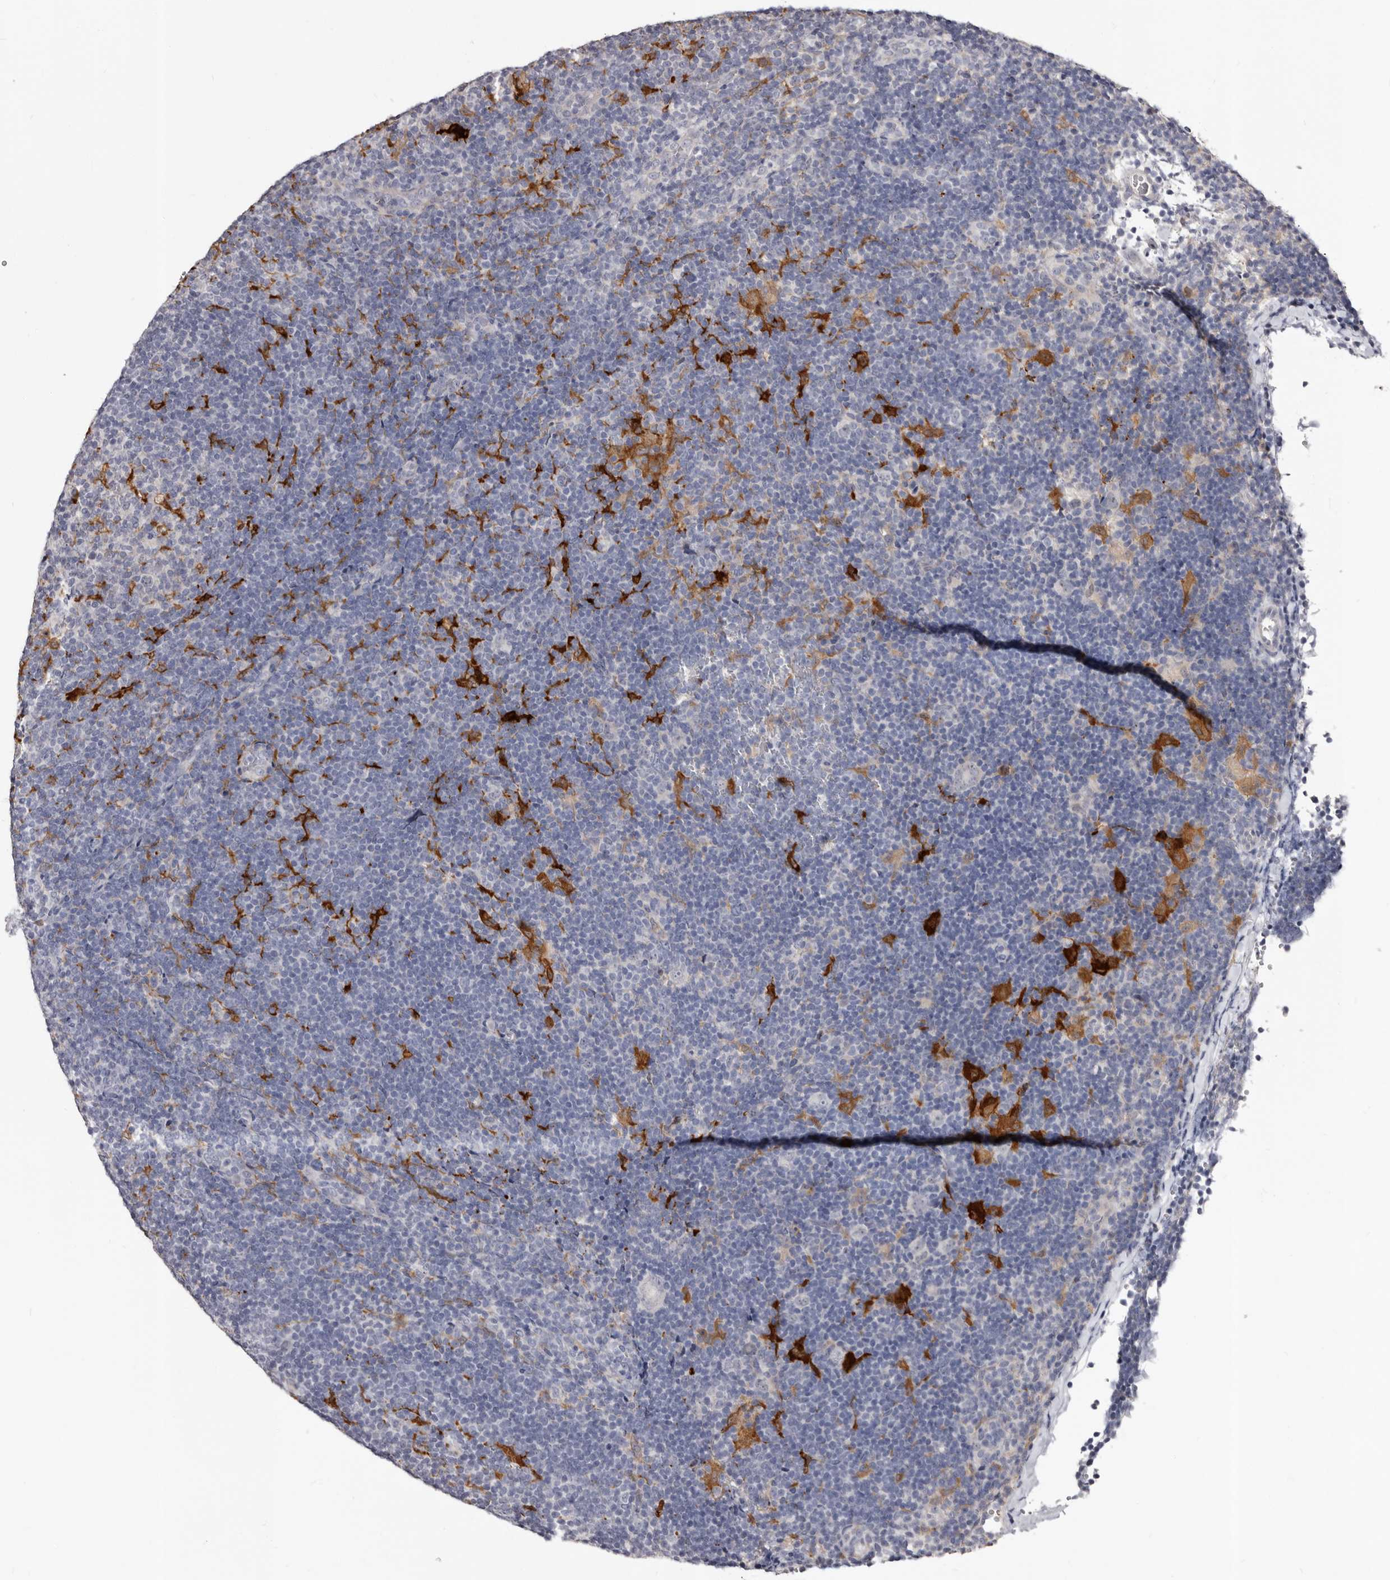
{"staining": {"intensity": "negative", "quantity": "none", "location": "none"}, "tissue": "lymphoma", "cell_type": "Tumor cells", "image_type": "cancer", "snomed": [{"axis": "morphology", "description": "Hodgkin's disease, NOS"}, {"axis": "topography", "description": "Lymph node"}], "caption": "Protein analysis of Hodgkin's disease demonstrates no significant expression in tumor cells. The staining was performed using DAB (3,3'-diaminobenzidine) to visualize the protein expression in brown, while the nuclei were stained in blue with hematoxylin (Magnification: 20x).", "gene": "PTAFR", "patient": {"sex": "female", "age": 57}}